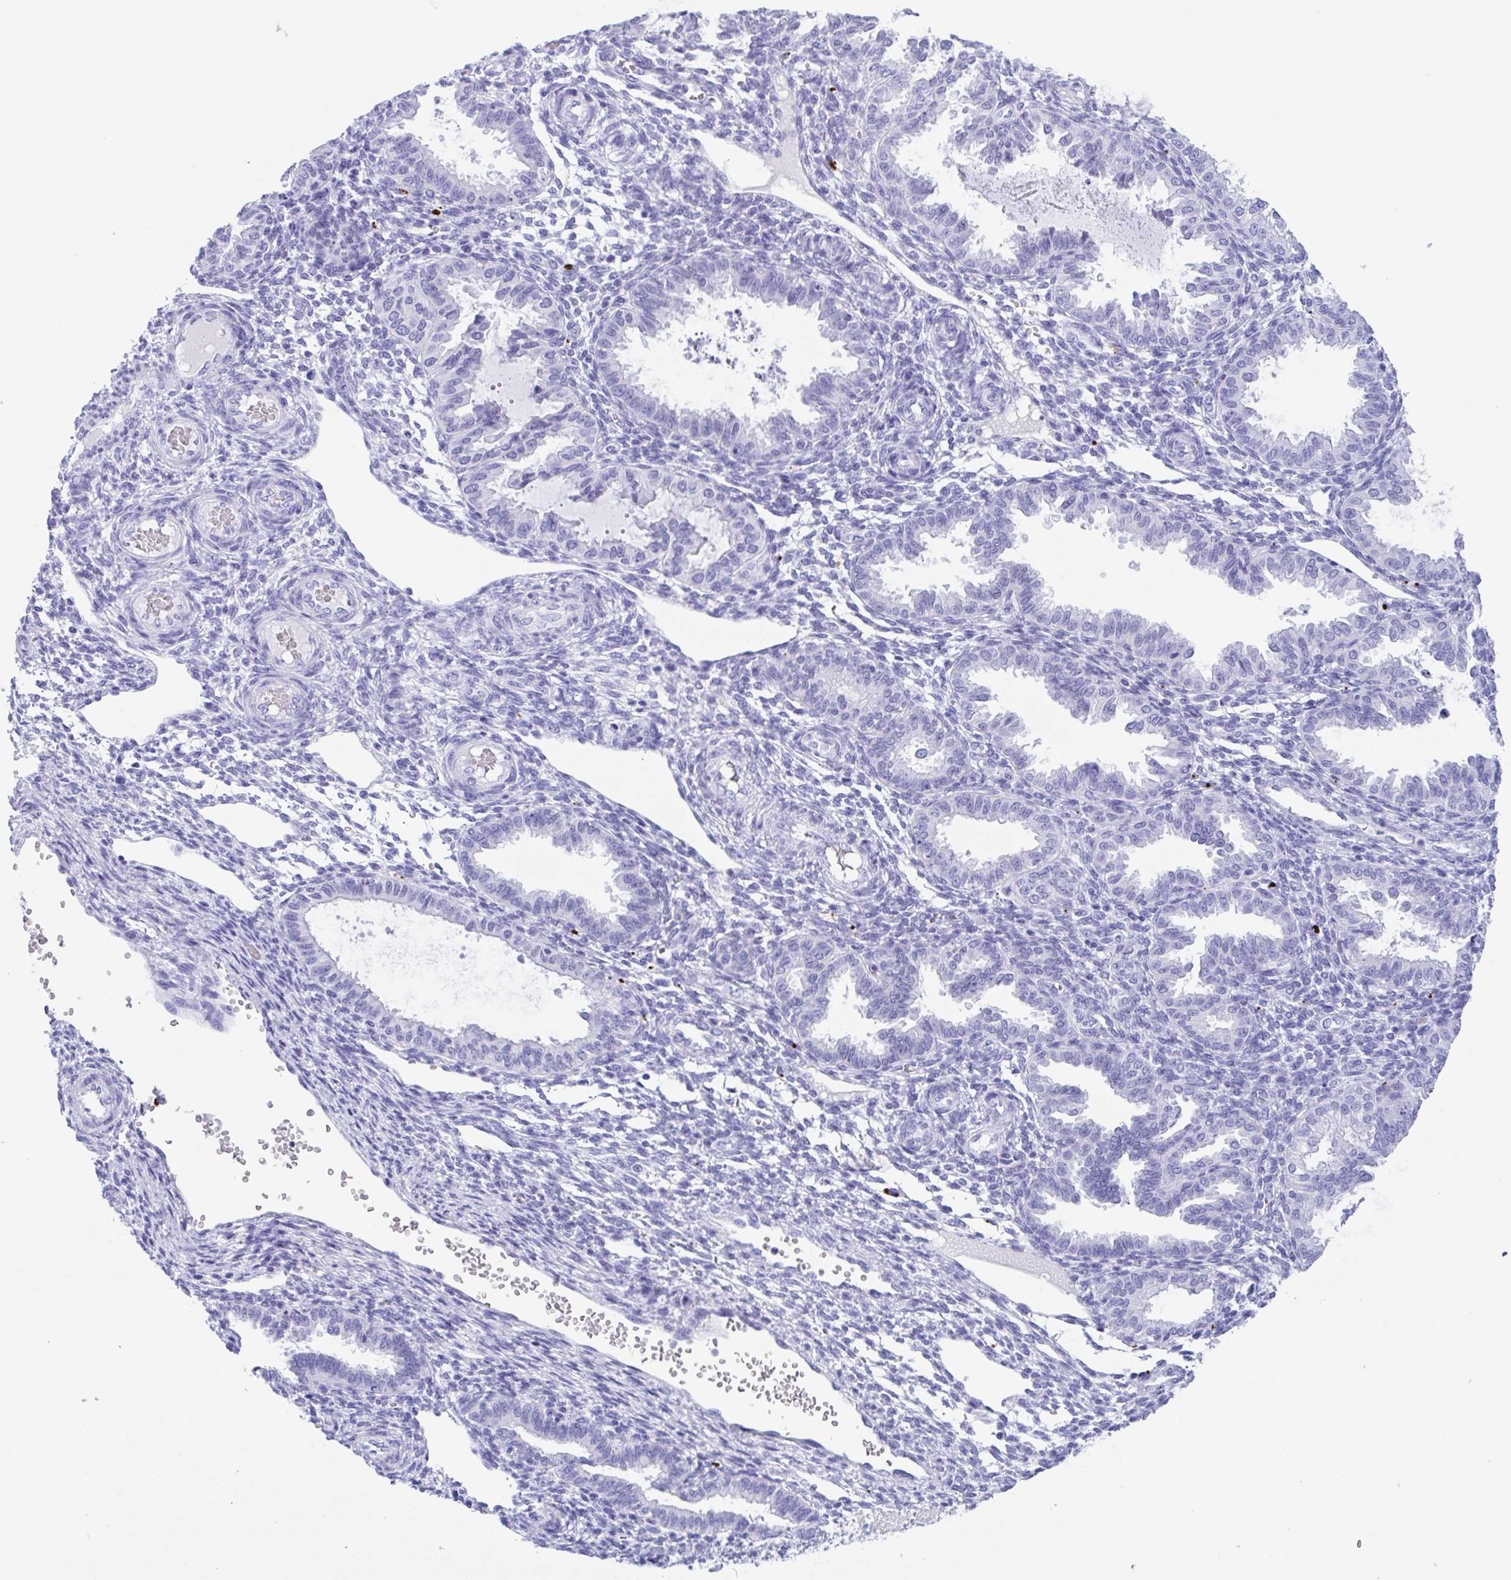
{"staining": {"intensity": "negative", "quantity": "none", "location": "none"}, "tissue": "endometrium", "cell_type": "Cells in endometrial stroma", "image_type": "normal", "snomed": [{"axis": "morphology", "description": "Normal tissue, NOS"}, {"axis": "topography", "description": "Endometrium"}], "caption": "An immunohistochemistry (IHC) histopathology image of benign endometrium is shown. There is no staining in cells in endometrial stroma of endometrium.", "gene": "ZNF850", "patient": {"sex": "female", "age": 33}}